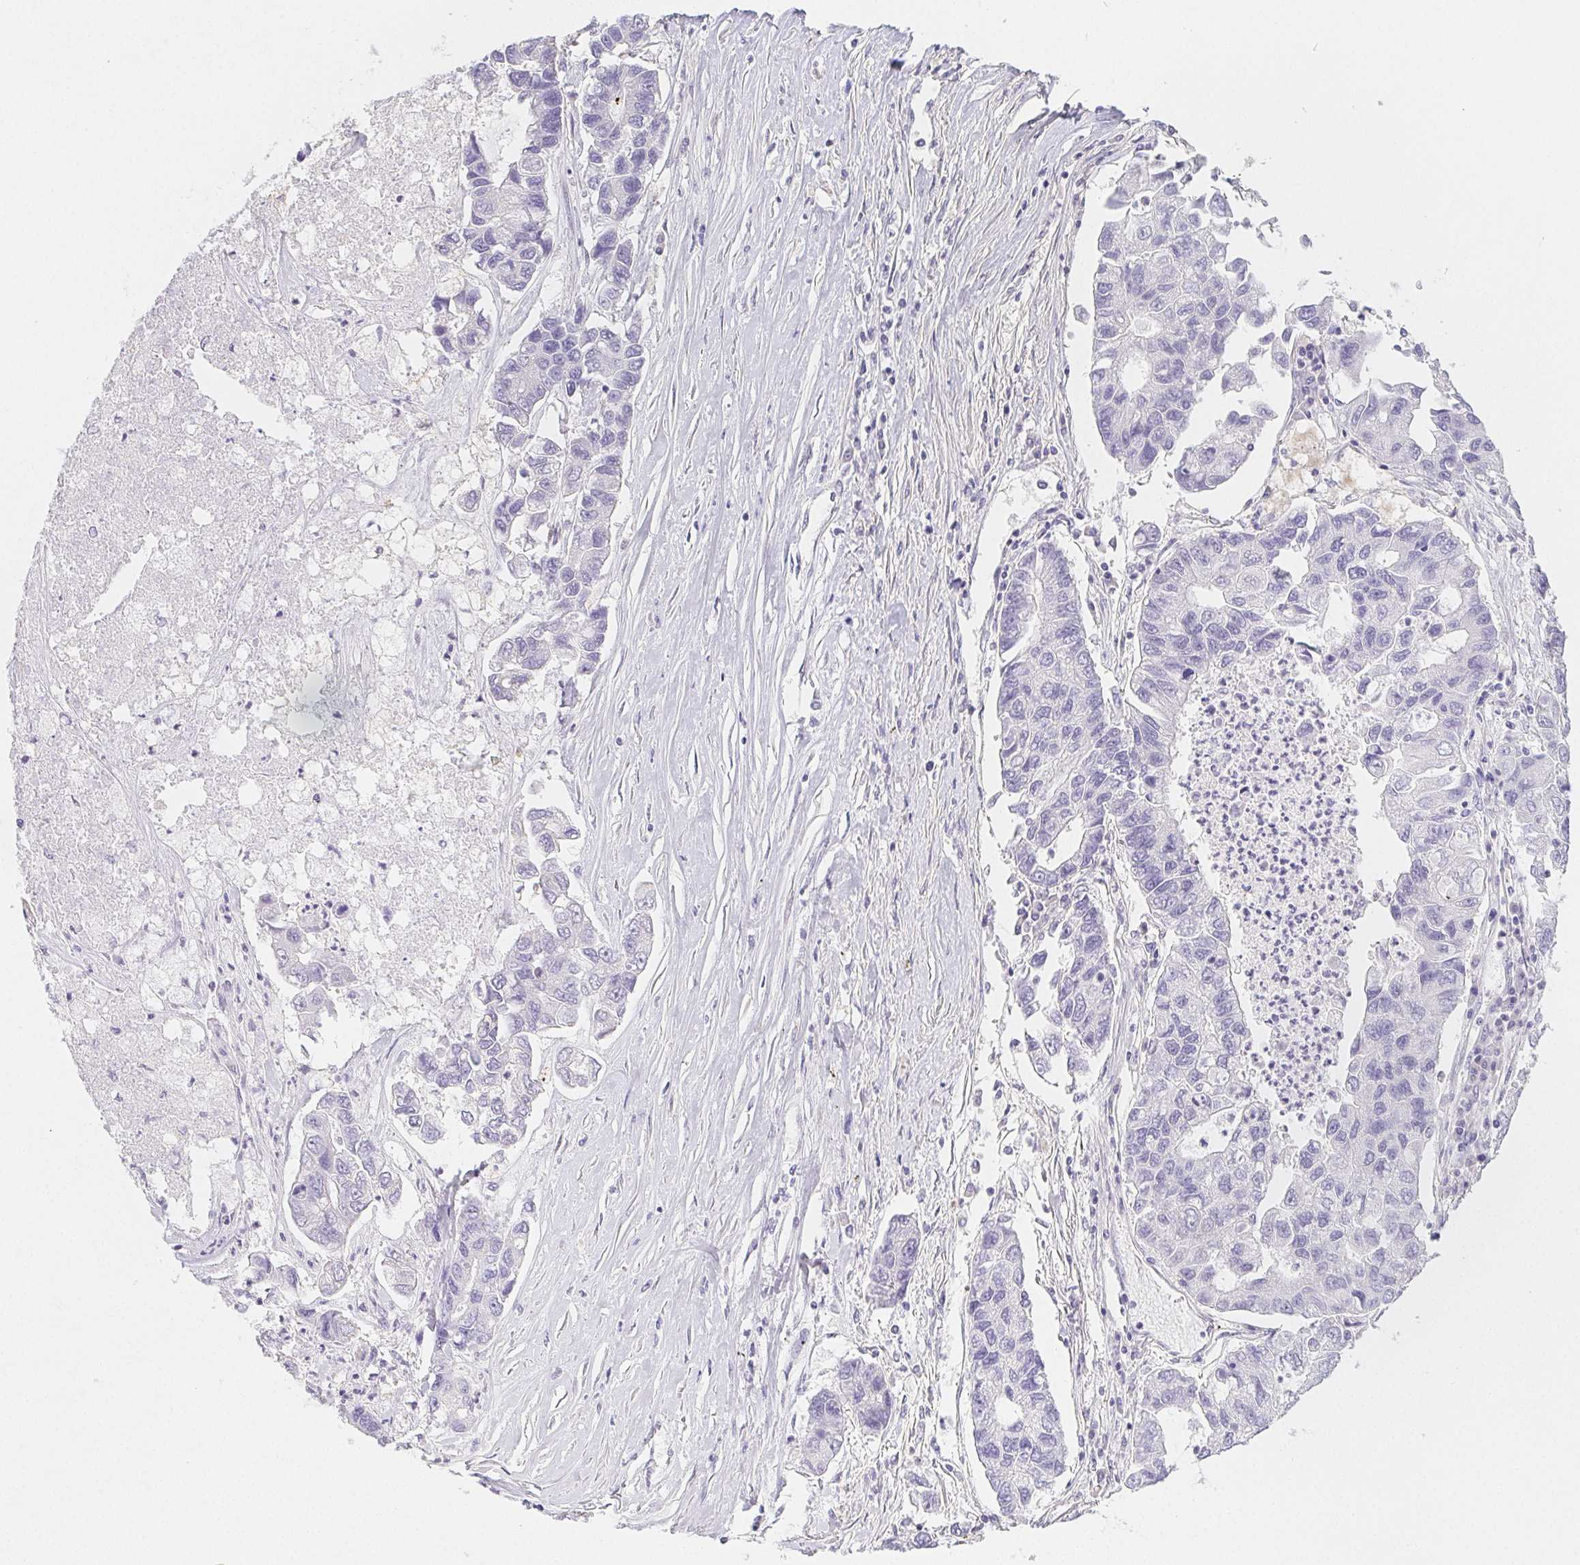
{"staining": {"intensity": "negative", "quantity": "none", "location": "none"}, "tissue": "lung cancer", "cell_type": "Tumor cells", "image_type": "cancer", "snomed": [{"axis": "morphology", "description": "Adenocarcinoma, NOS"}, {"axis": "topography", "description": "Bronchus"}, {"axis": "topography", "description": "Lung"}], "caption": "High power microscopy micrograph of an immunohistochemistry histopathology image of lung adenocarcinoma, revealing no significant expression in tumor cells.", "gene": "ZBBX", "patient": {"sex": "female", "age": 51}}